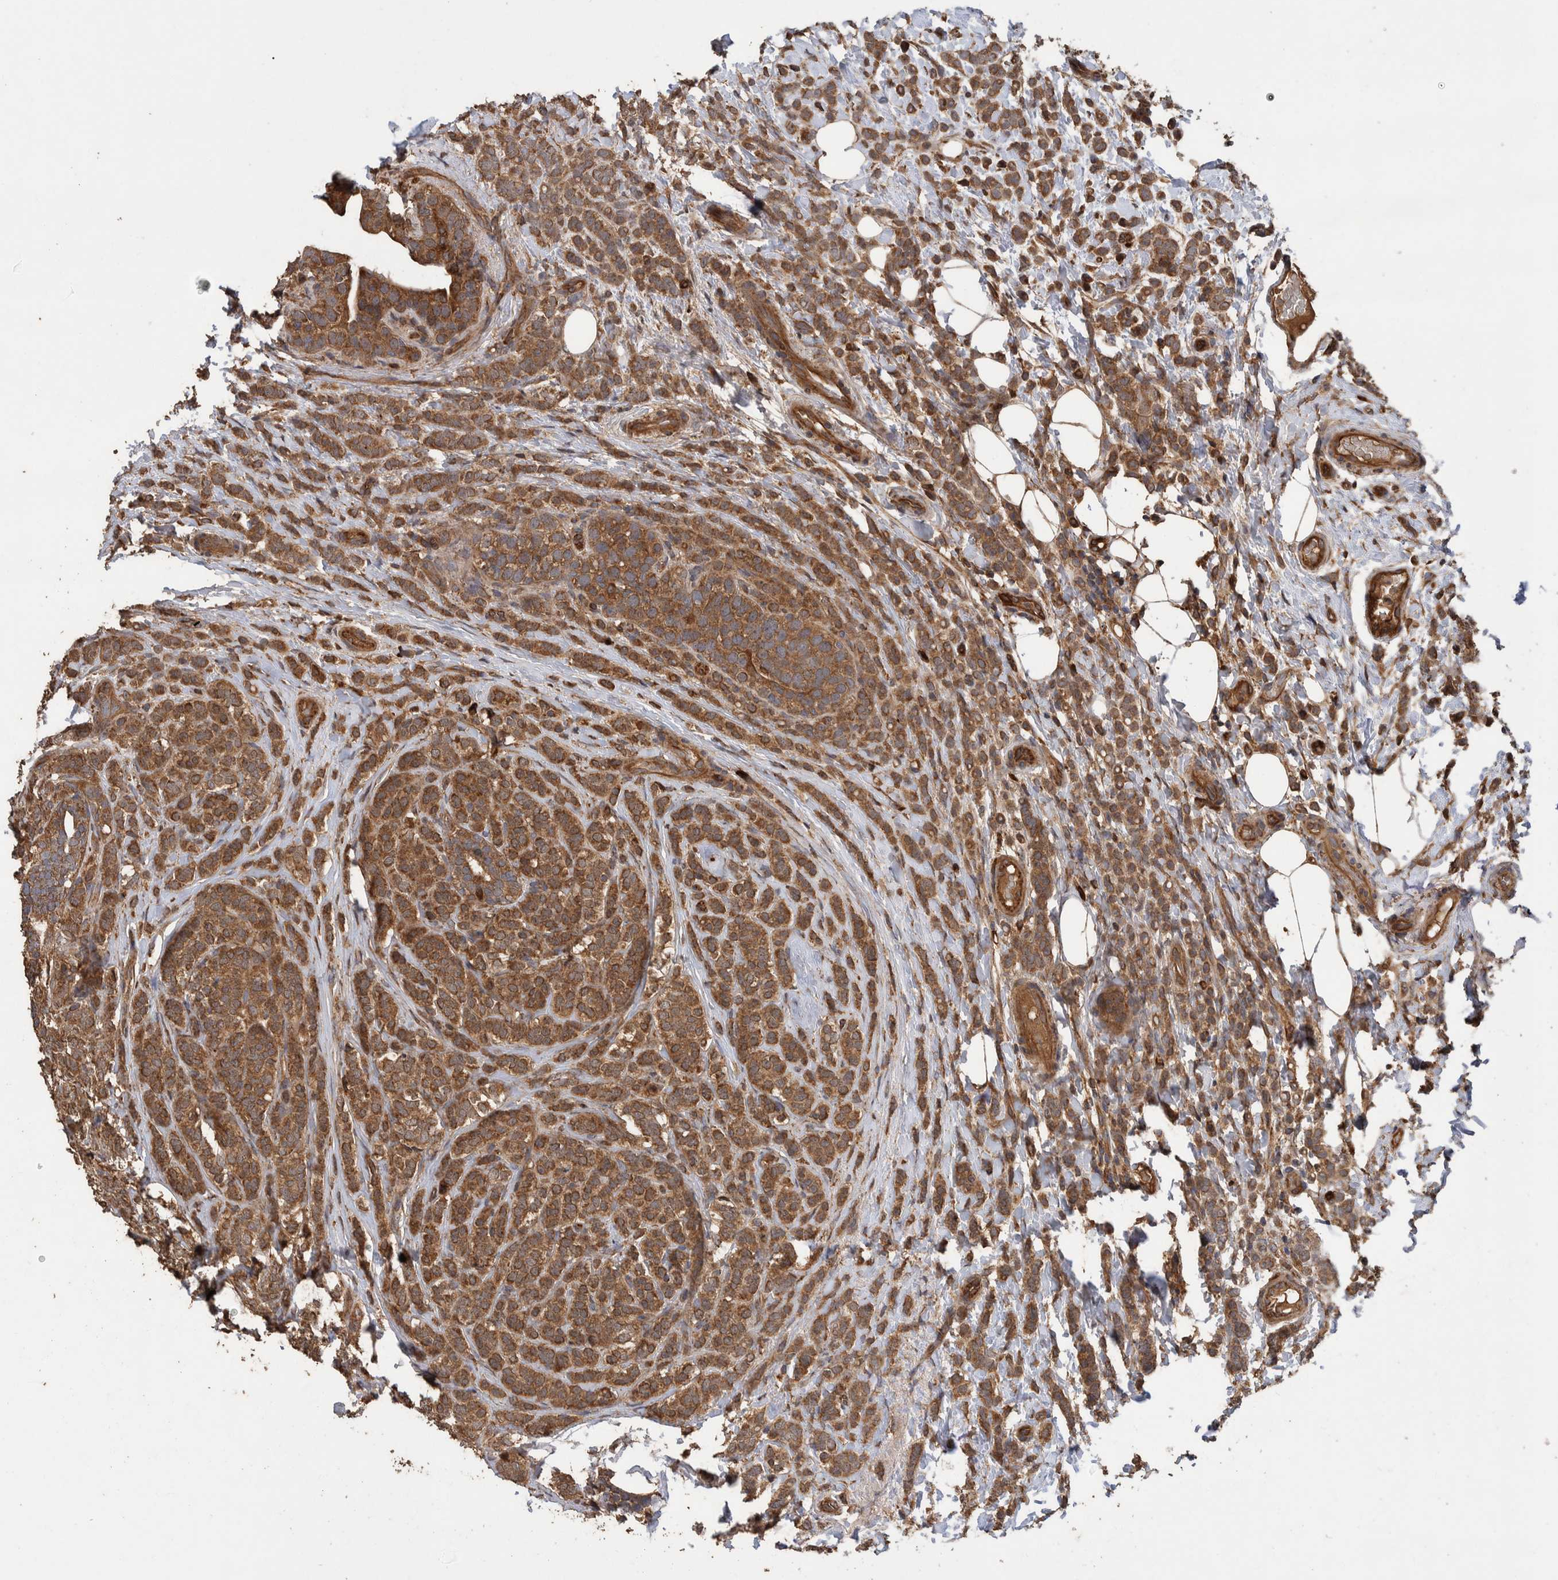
{"staining": {"intensity": "moderate", "quantity": ">75%", "location": "cytoplasmic/membranous"}, "tissue": "breast cancer", "cell_type": "Tumor cells", "image_type": "cancer", "snomed": [{"axis": "morphology", "description": "Lobular carcinoma"}, {"axis": "topography", "description": "Breast"}], "caption": "High-power microscopy captured an immunohistochemistry histopathology image of breast cancer, revealing moderate cytoplasmic/membranous staining in approximately >75% of tumor cells.", "gene": "TRIM16", "patient": {"sex": "female", "age": 50}}